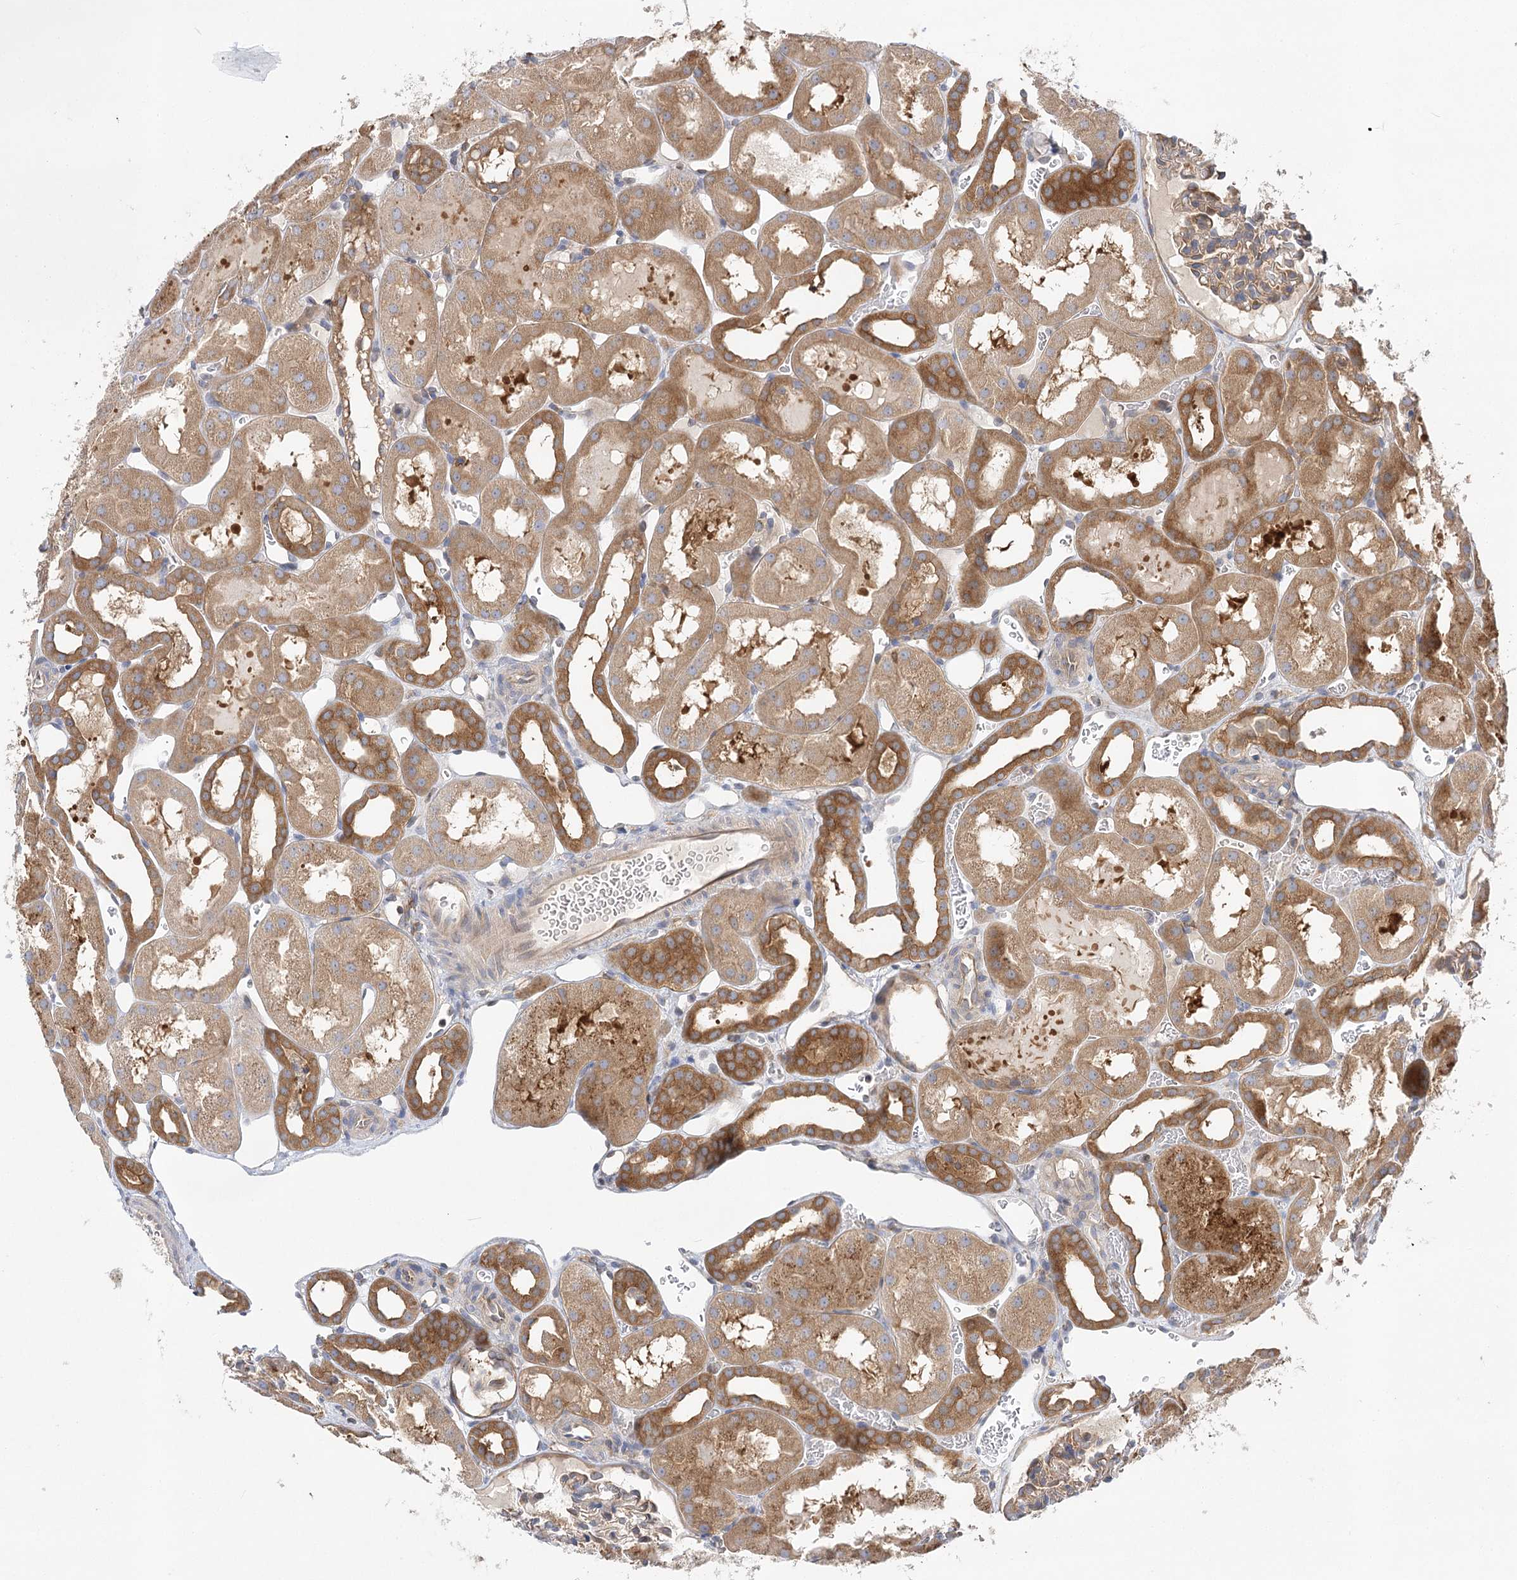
{"staining": {"intensity": "weak", "quantity": "25%-75%", "location": "cytoplasmic/membranous"}, "tissue": "kidney", "cell_type": "Cells in glomeruli", "image_type": "normal", "snomed": [{"axis": "morphology", "description": "Normal tissue, NOS"}, {"axis": "topography", "description": "Kidney"}, {"axis": "topography", "description": "Urinary bladder"}], "caption": "Immunohistochemistry (DAB) staining of benign kidney exhibits weak cytoplasmic/membranous protein positivity in about 25%-75% of cells in glomeruli. (brown staining indicates protein expression, while blue staining denotes nuclei).", "gene": "ABRAXAS2", "patient": {"sex": "male", "age": 16}}